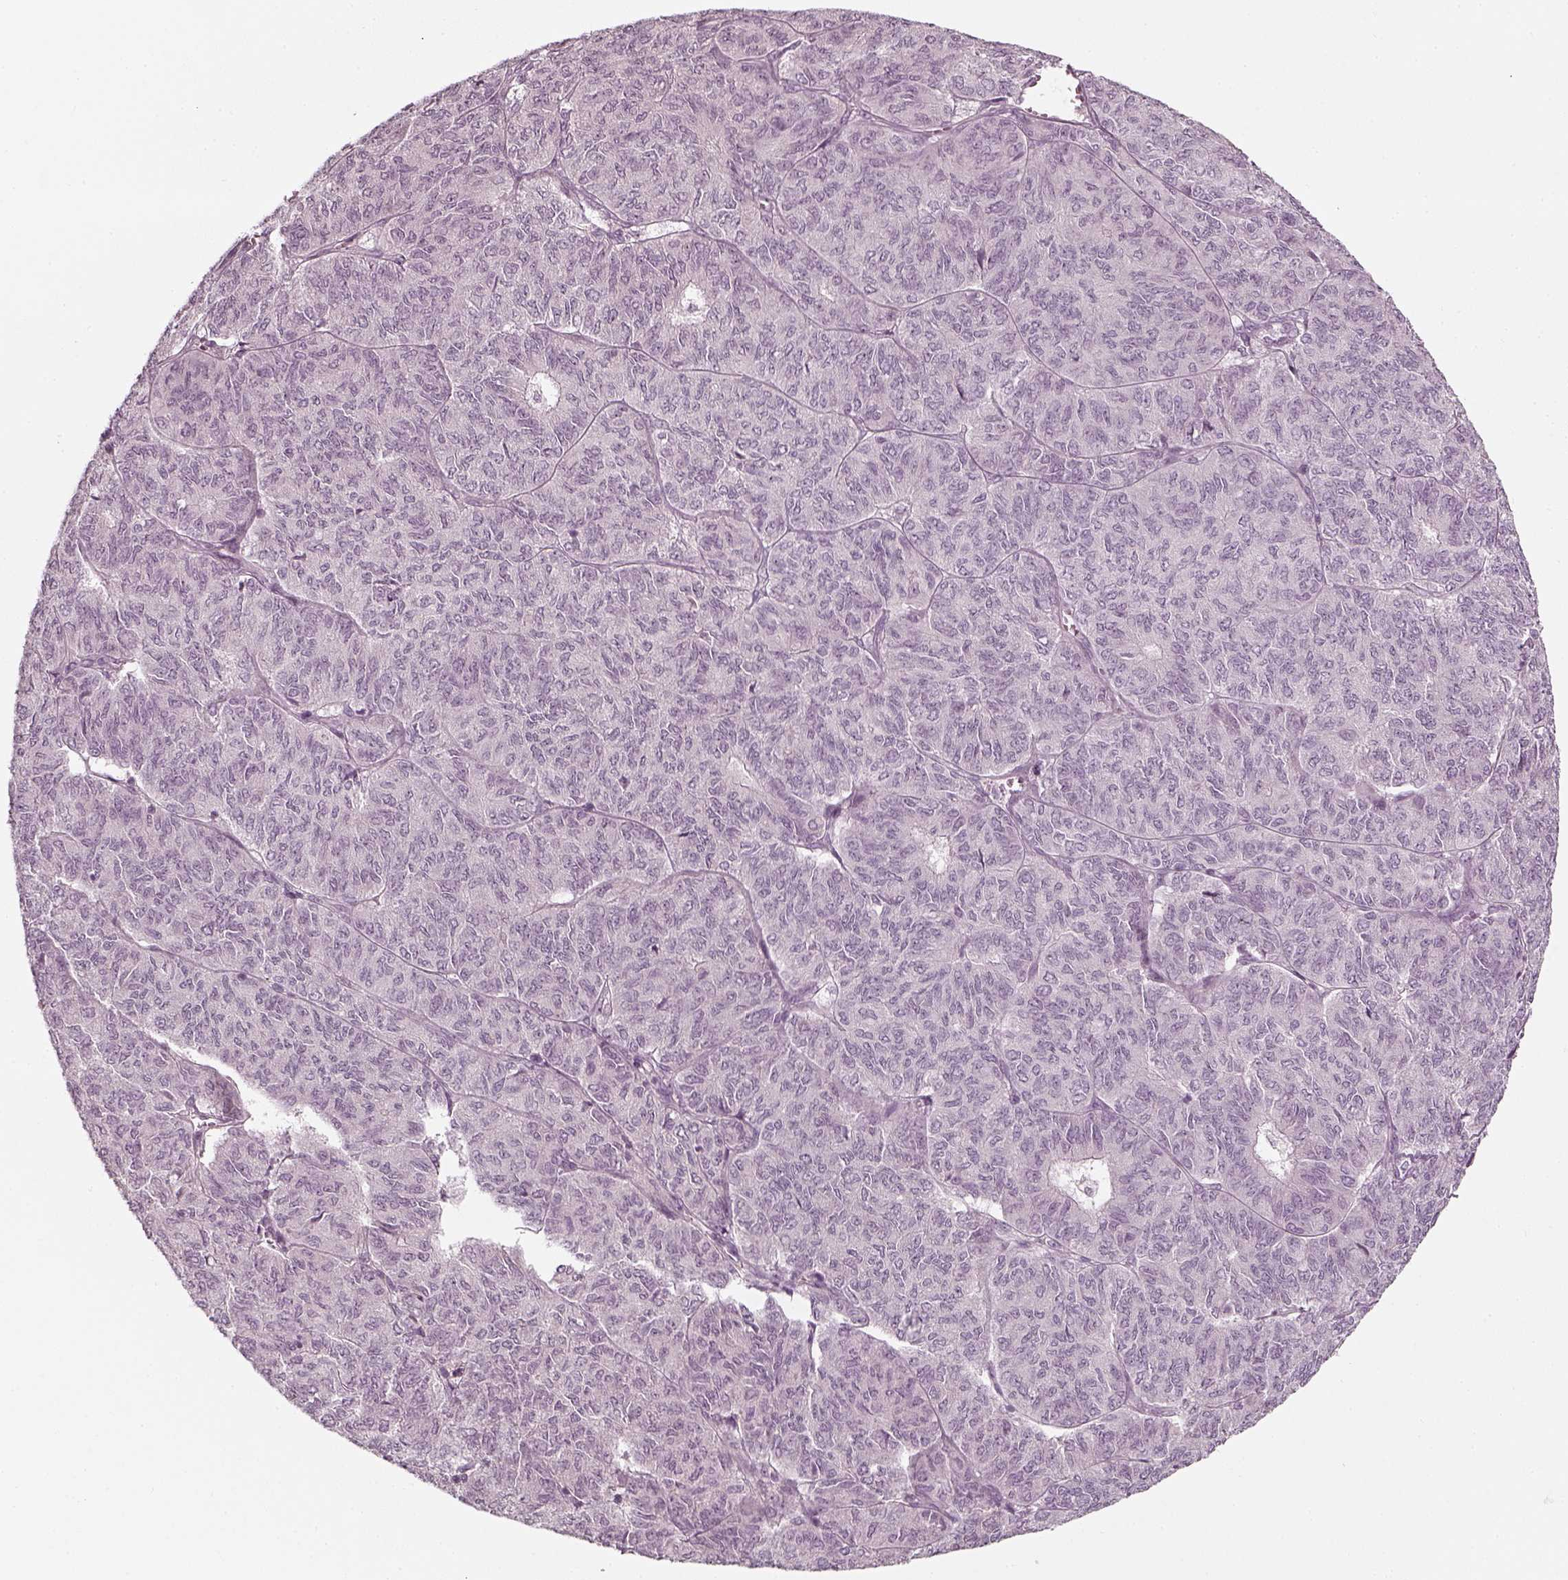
{"staining": {"intensity": "negative", "quantity": "none", "location": "none"}, "tissue": "ovarian cancer", "cell_type": "Tumor cells", "image_type": "cancer", "snomed": [{"axis": "morphology", "description": "Carcinoma, endometroid"}, {"axis": "topography", "description": "Ovary"}], "caption": "Ovarian cancer was stained to show a protein in brown. There is no significant expression in tumor cells. (Stains: DAB immunohistochemistry with hematoxylin counter stain, Microscopy: brightfield microscopy at high magnification).", "gene": "PNMT", "patient": {"sex": "female", "age": 80}}